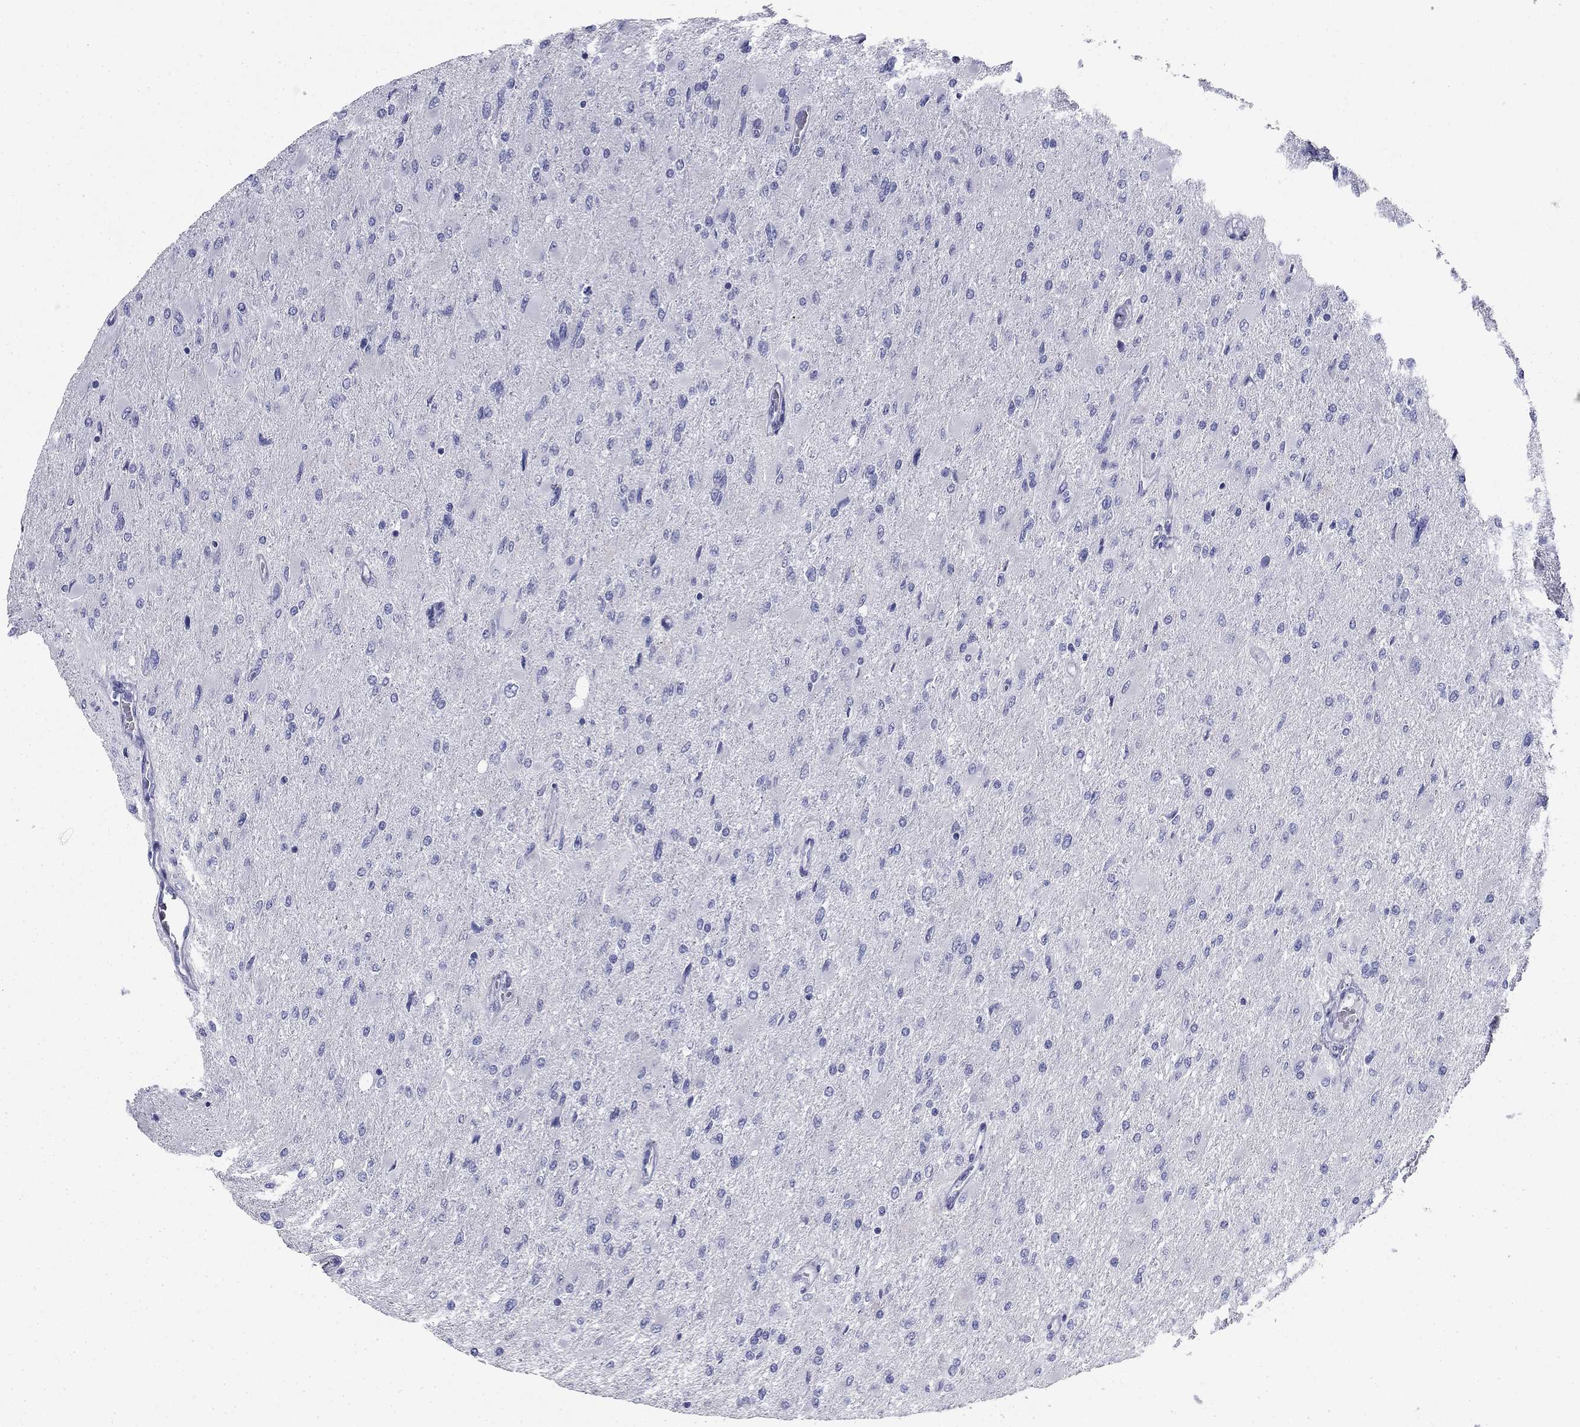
{"staining": {"intensity": "negative", "quantity": "none", "location": "none"}, "tissue": "glioma", "cell_type": "Tumor cells", "image_type": "cancer", "snomed": [{"axis": "morphology", "description": "Glioma, malignant, High grade"}, {"axis": "topography", "description": "Cerebral cortex"}], "caption": "Immunohistochemical staining of human glioma reveals no significant positivity in tumor cells. The staining is performed using DAB (3,3'-diaminobenzidine) brown chromogen with nuclei counter-stained in using hematoxylin.", "gene": "ZP2", "patient": {"sex": "female", "age": 36}}